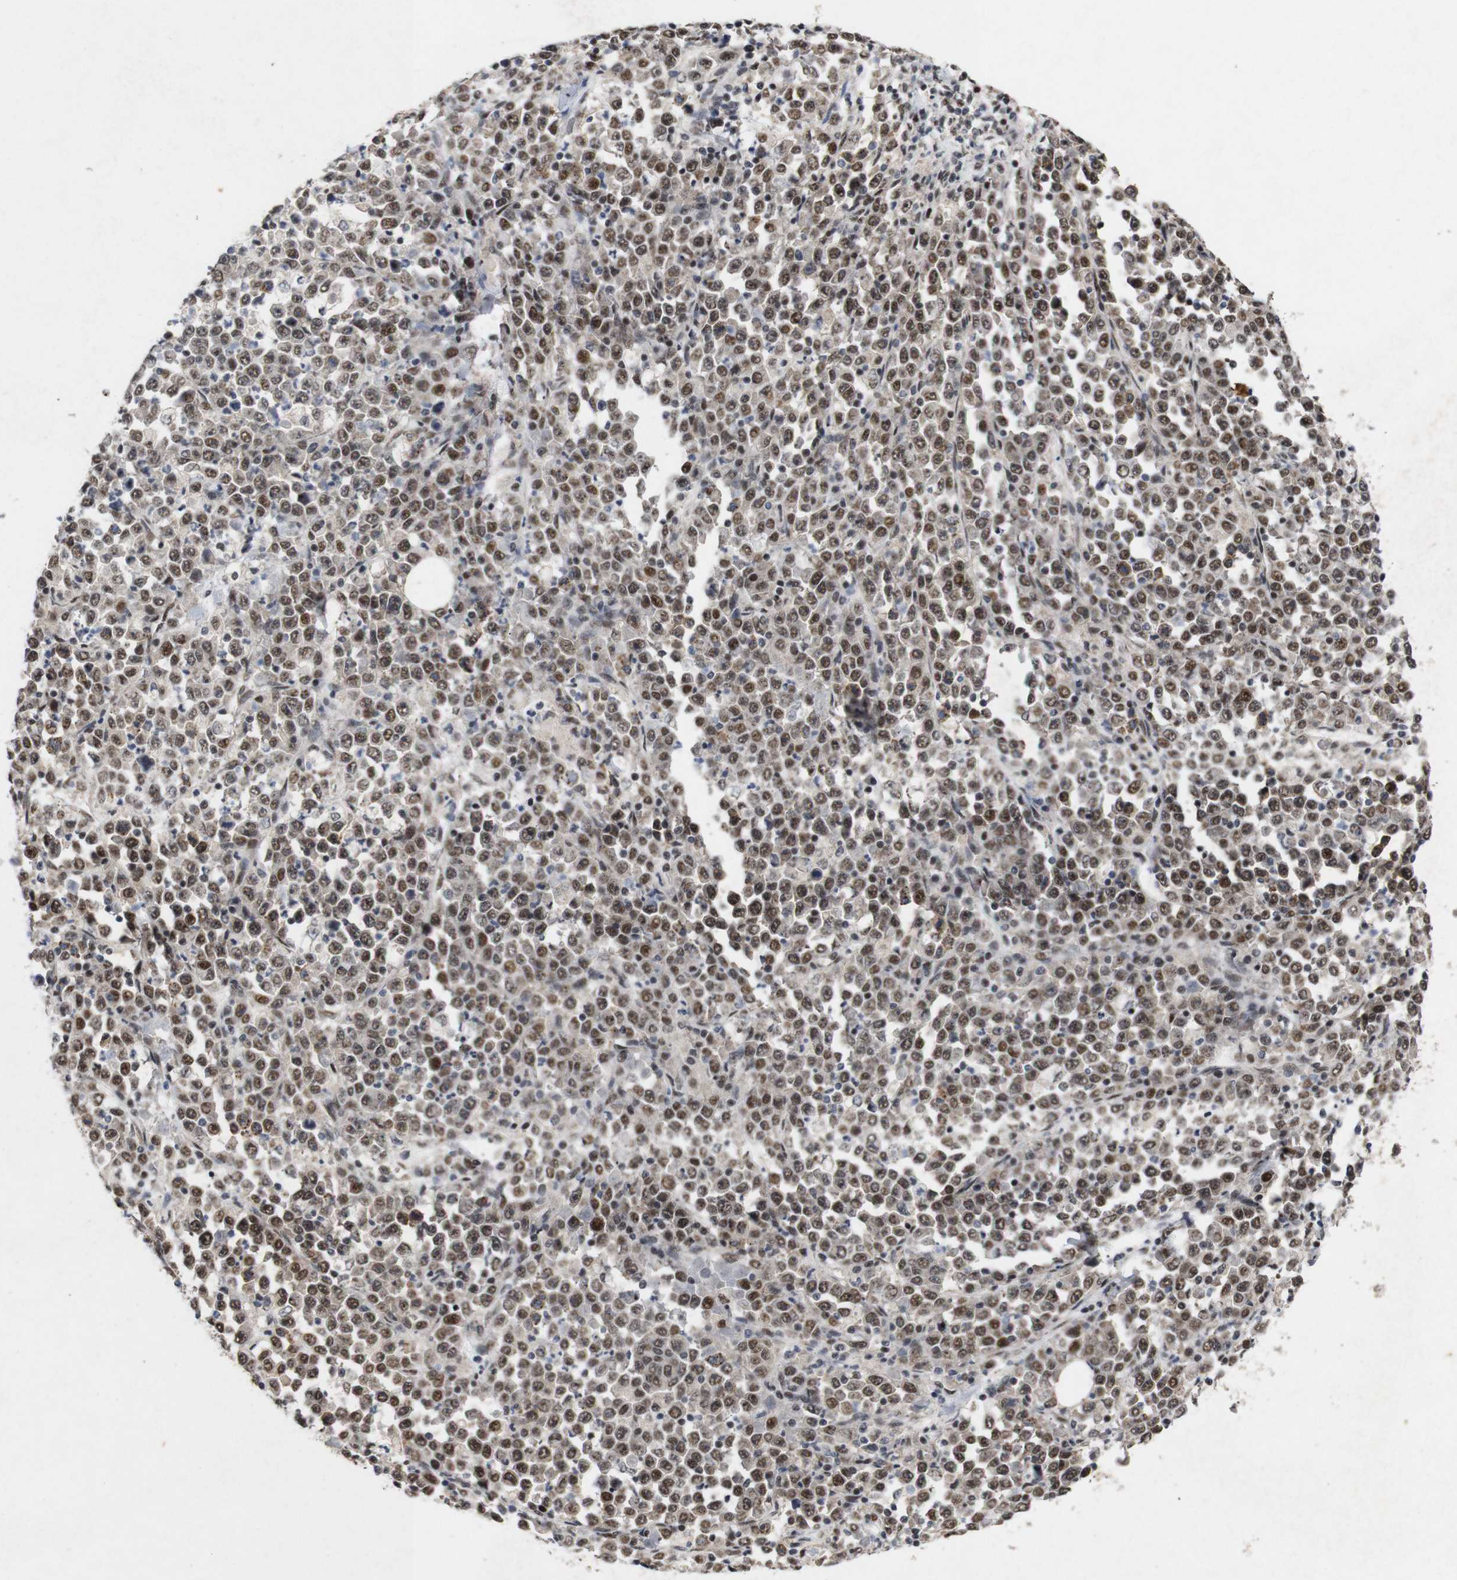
{"staining": {"intensity": "moderate", "quantity": ">75%", "location": "nuclear"}, "tissue": "stomach cancer", "cell_type": "Tumor cells", "image_type": "cancer", "snomed": [{"axis": "morphology", "description": "Normal tissue, NOS"}, {"axis": "morphology", "description": "Adenocarcinoma, NOS"}, {"axis": "topography", "description": "Stomach, upper"}, {"axis": "topography", "description": "Stomach"}], "caption": "Protein staining of stomach cancer (adenocarcinoma) tissue shows moderate nuclear positivity in approximately >75% of tumor cells.", "gene": "PYM1", "patient": {"sex": "male", "age": 59}}